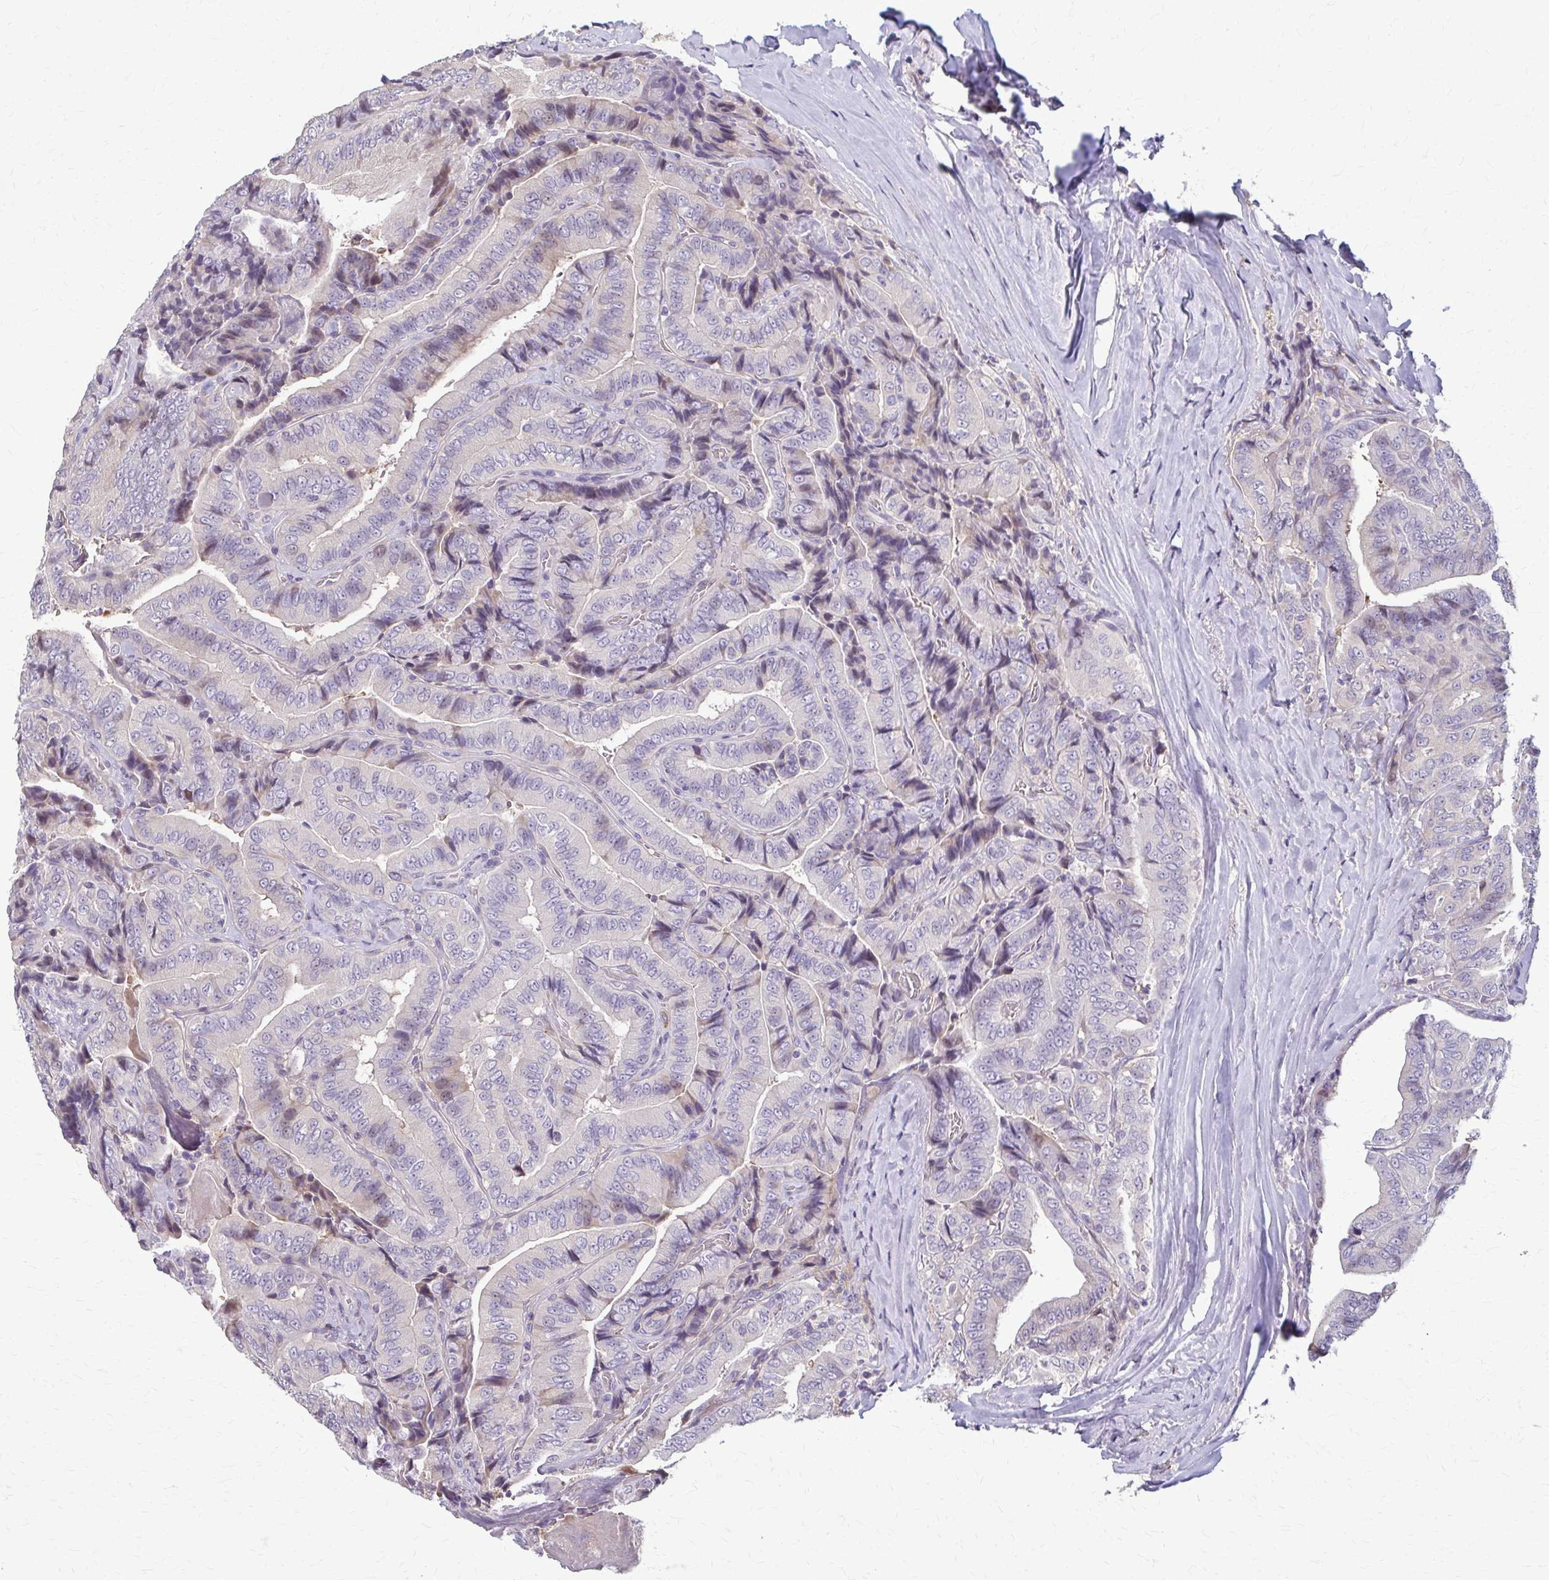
{"staining": {"intensity": "negative", "quantity": "none", "location": "none"}, "tissue": "thyroid cancer", "cell_type": "Tumor cells", "image_type": "cancer", "snomed": [{"axis": "morphology", "description": "Papillary adenocarcinoma, NOS"}, {"axis": "topography", "description": "Thyroid gland"}], "caption": "High power microscopy image of an IHC histopathology image of thyroid cancer, revealing no significant positivity in tumor cells. (Stains: DAB (3,3'-diaminobenzidine) immunohistochemistry (IHC) with hematoxylin counter stain, Microscopy: brightfield microscopy at high magnification).", "gene": "ZNF34", "patient": {"sex": "male", "age": 61}}